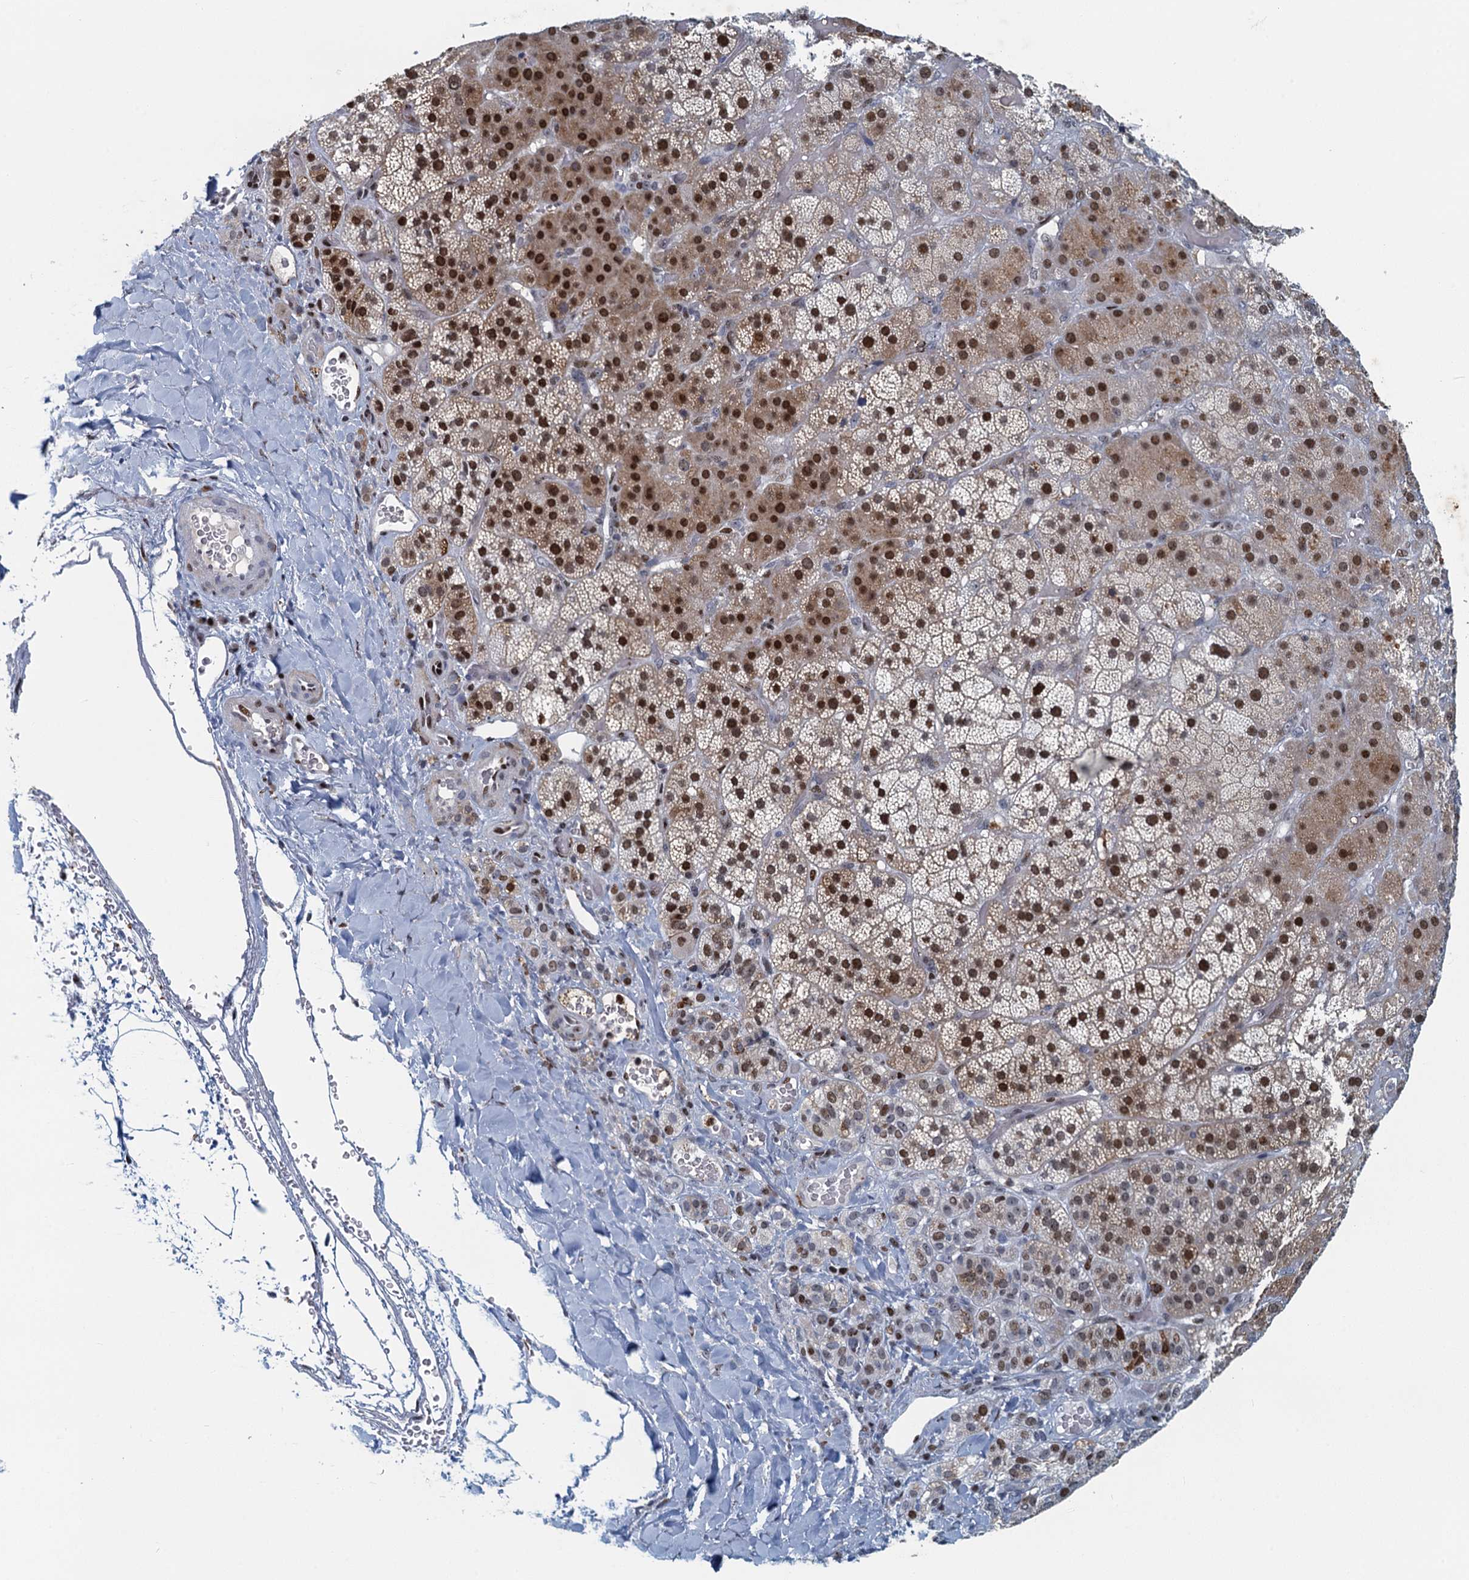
{"staining": {"intensity": "strong", "quantity": "25%-75%", "location": "nuclear"}, "tissue": "adrenal gland", "cell_type": "Glandular cells", "image_type": "normal", "snomed": [{"axis": "morphology", "description": "Normal tissue, NOS"}, {"axis": "topography", "description": "Adrenal gland"}], "caption": "Immunohistochemistry (IHC) of unremarkable human adrenal gland displays high levels of strong nuclear staining in about 25%-75% of glandular cells.", "gene": "ANKRD13D", "patient": {"sex": "male", "age": 57}}